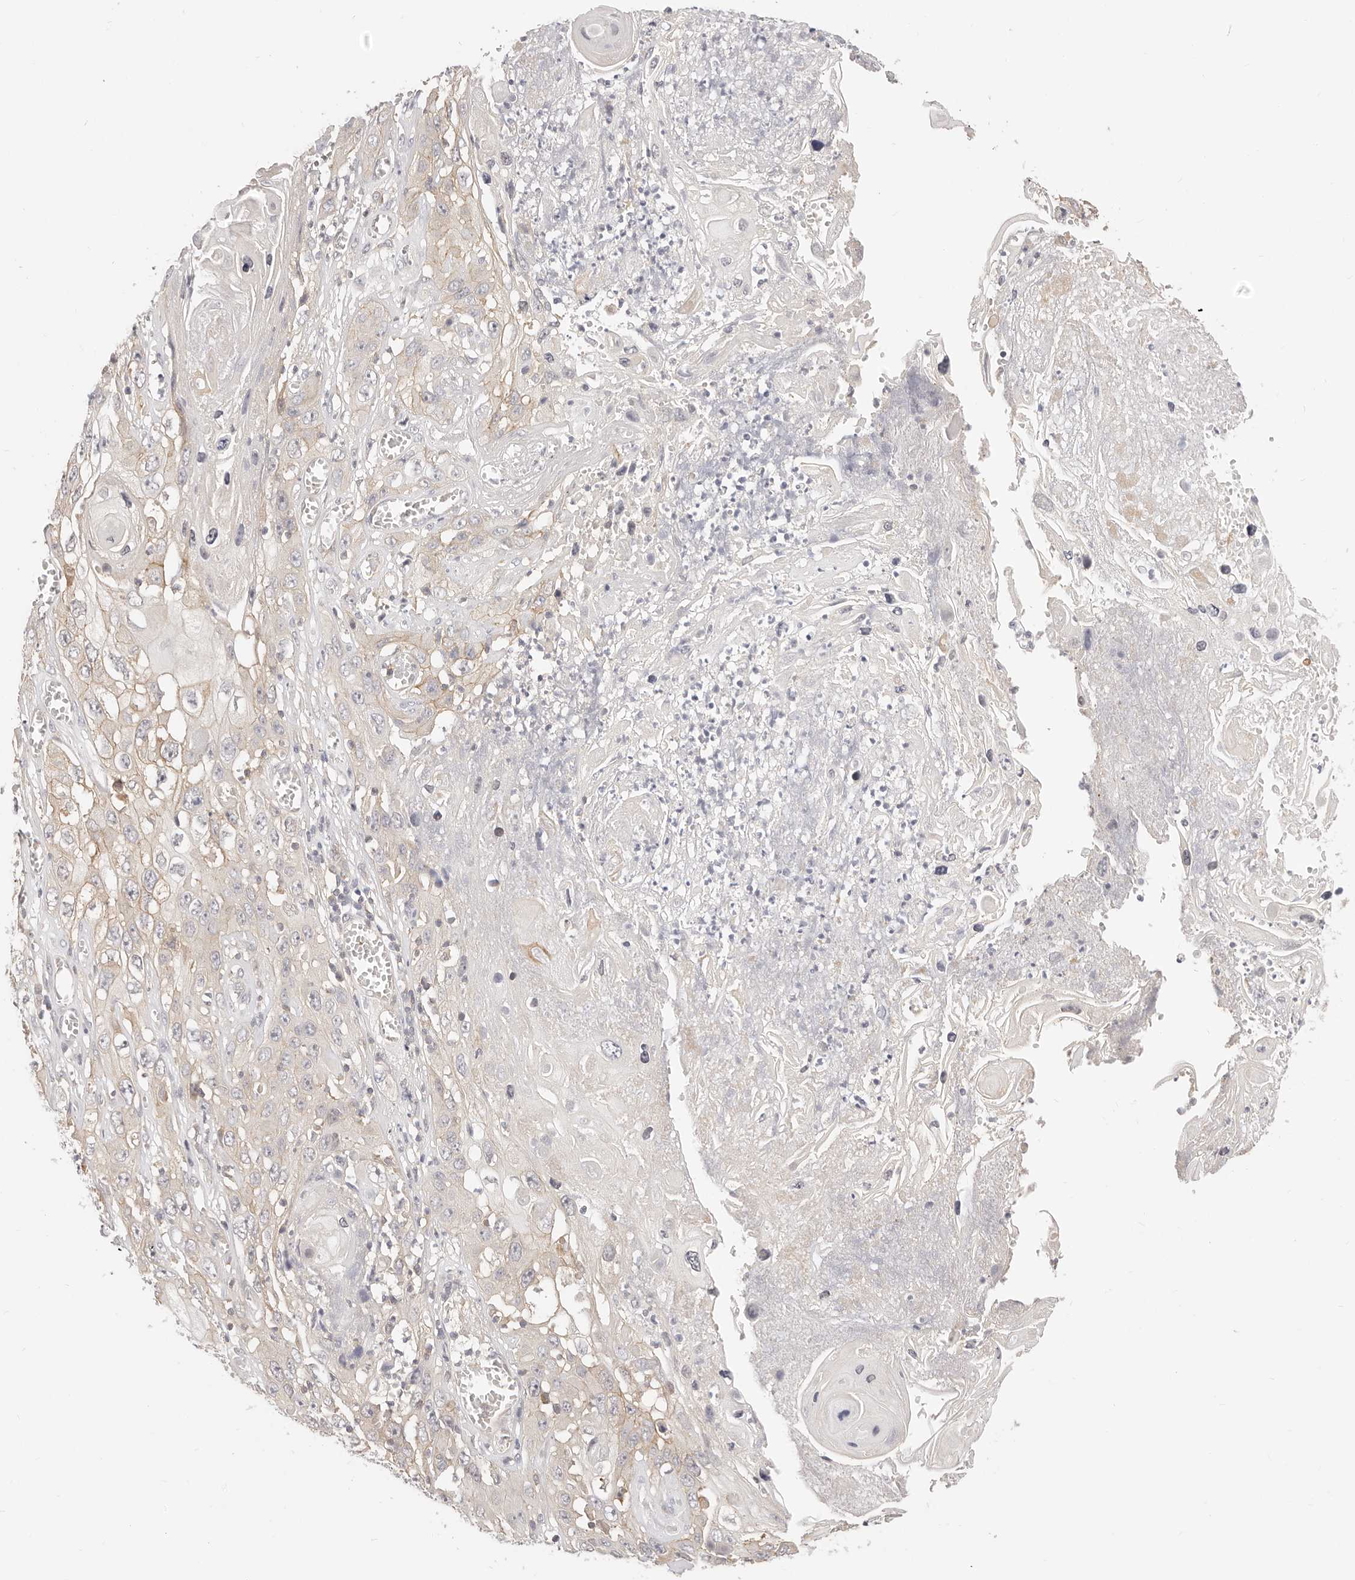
{"staining": {"intensity": "moderate", "quantity": "<25%", "location": "cytoplasmic/membranous"}, "tissue": "skin cancer", "cell_type": "Tumor cells", "image_type": "cancer", "snomed": [{"axis": "morphology", "description": "Squamous cell carcinoma, NOS"}, {"axis": "topography", "description": "Skin"}], "caption": "Immunohistochemistry (IHC) staining of skin cancer, which shows low levels of moderate cytoplasmic/membranous expression in about <25% of tumor cells indicating moderate cytoplasmic/membranous protein expression. The staining was performed using DAB (3,3'-diaminobenzidine) (brown) for protein detection and nuclei were counterstained in hematoxylin (blue).", "gene": "DTNBP1", "patient": {"sex": "male", "age": 55}}